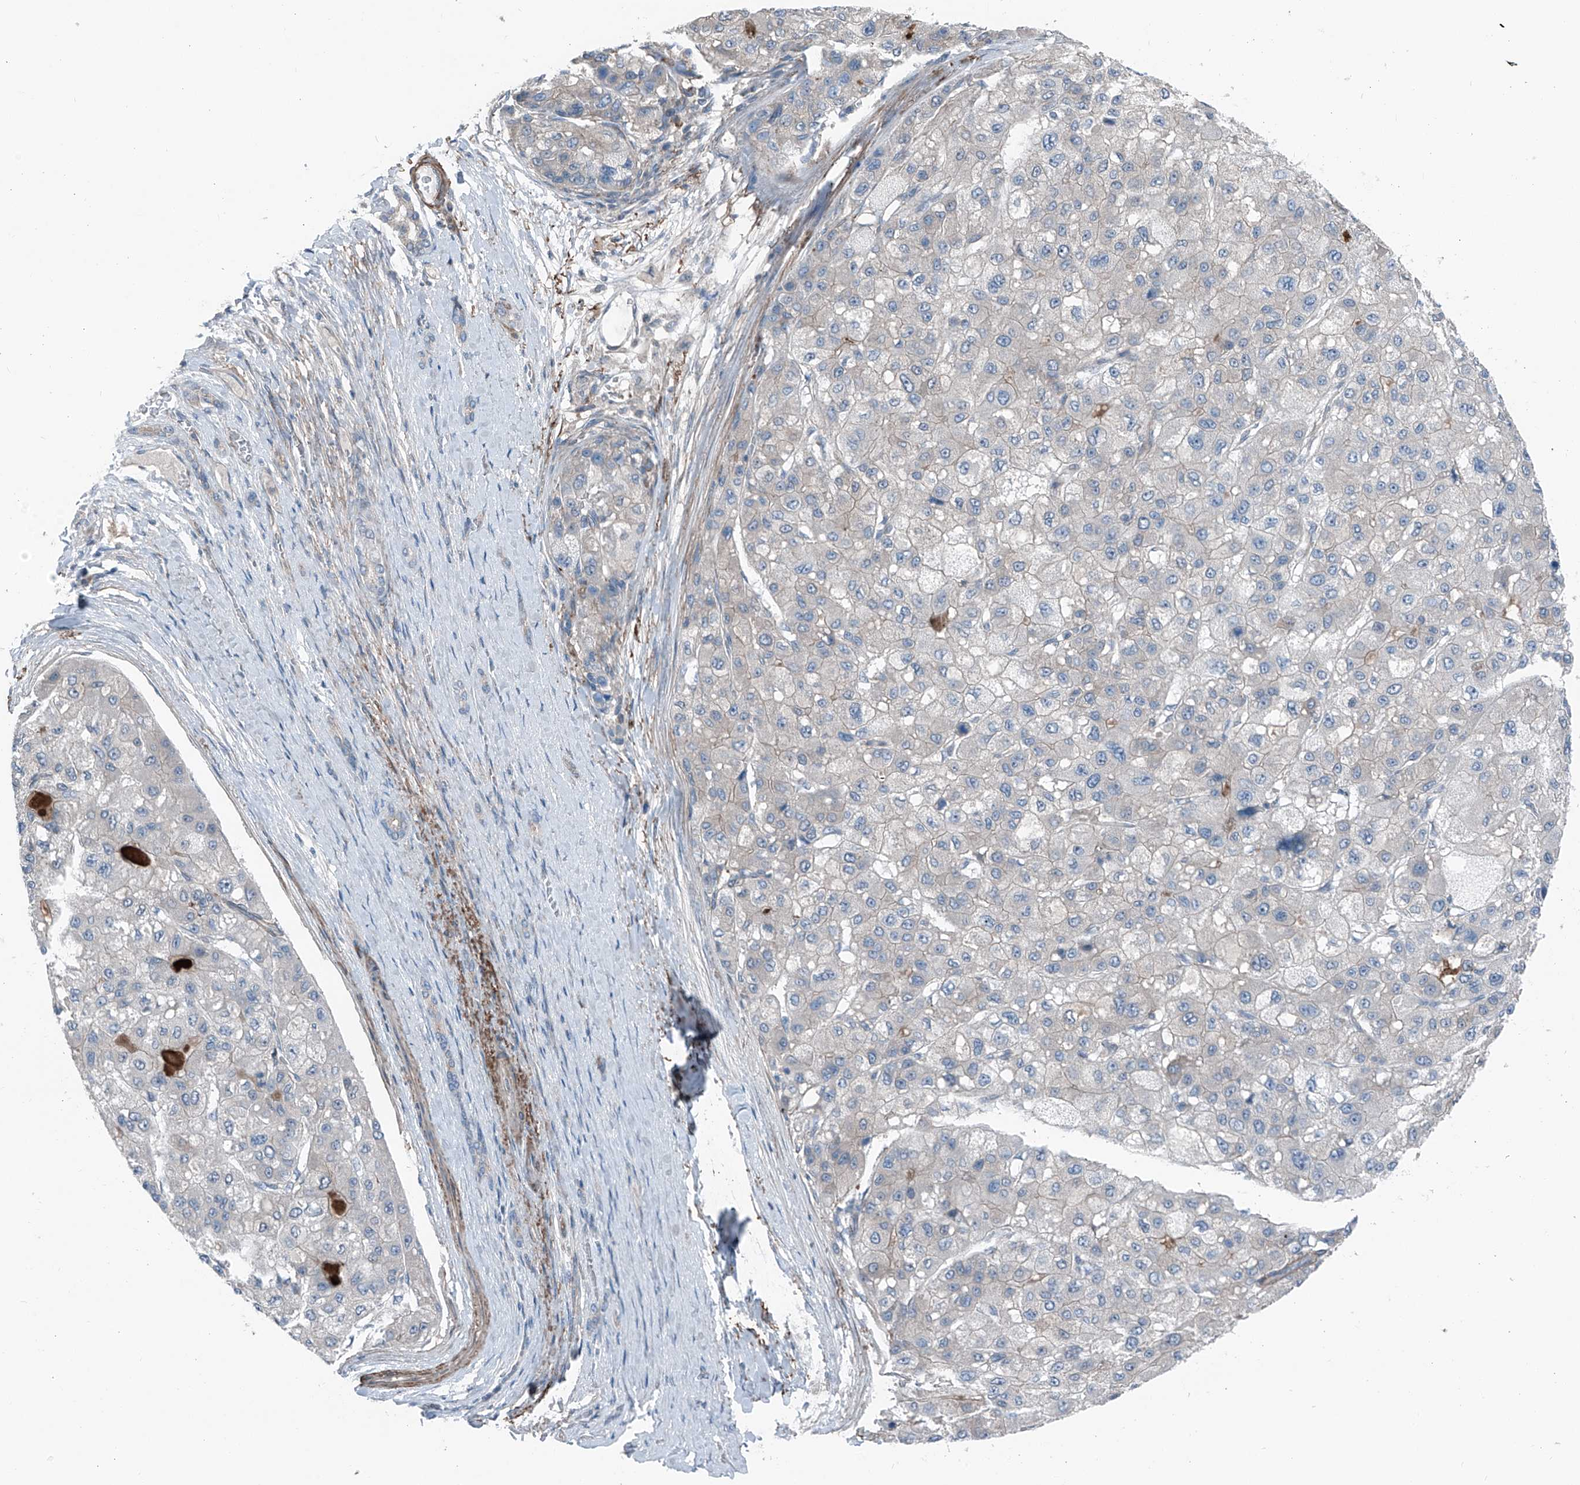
{"staining": {"intensity": "negative", "quantity": "none", "location": "none"}, "tissue": "liver cancer", "cell_type": "Tumor cells", "image_type": "cancer", "snomed": [{"axis": "morphology", "description": "Carcinoma, Hepatocellular, NOS"}, {"axis": "topography", "description": "Liver"}], "caption": "Hepatocellular carcinoma (liver) was stained to show a protein in brown. There is no significant expression in tumor cells.", "gene": "HSPB11", "patient": {"sex": "male", "age": 80}}